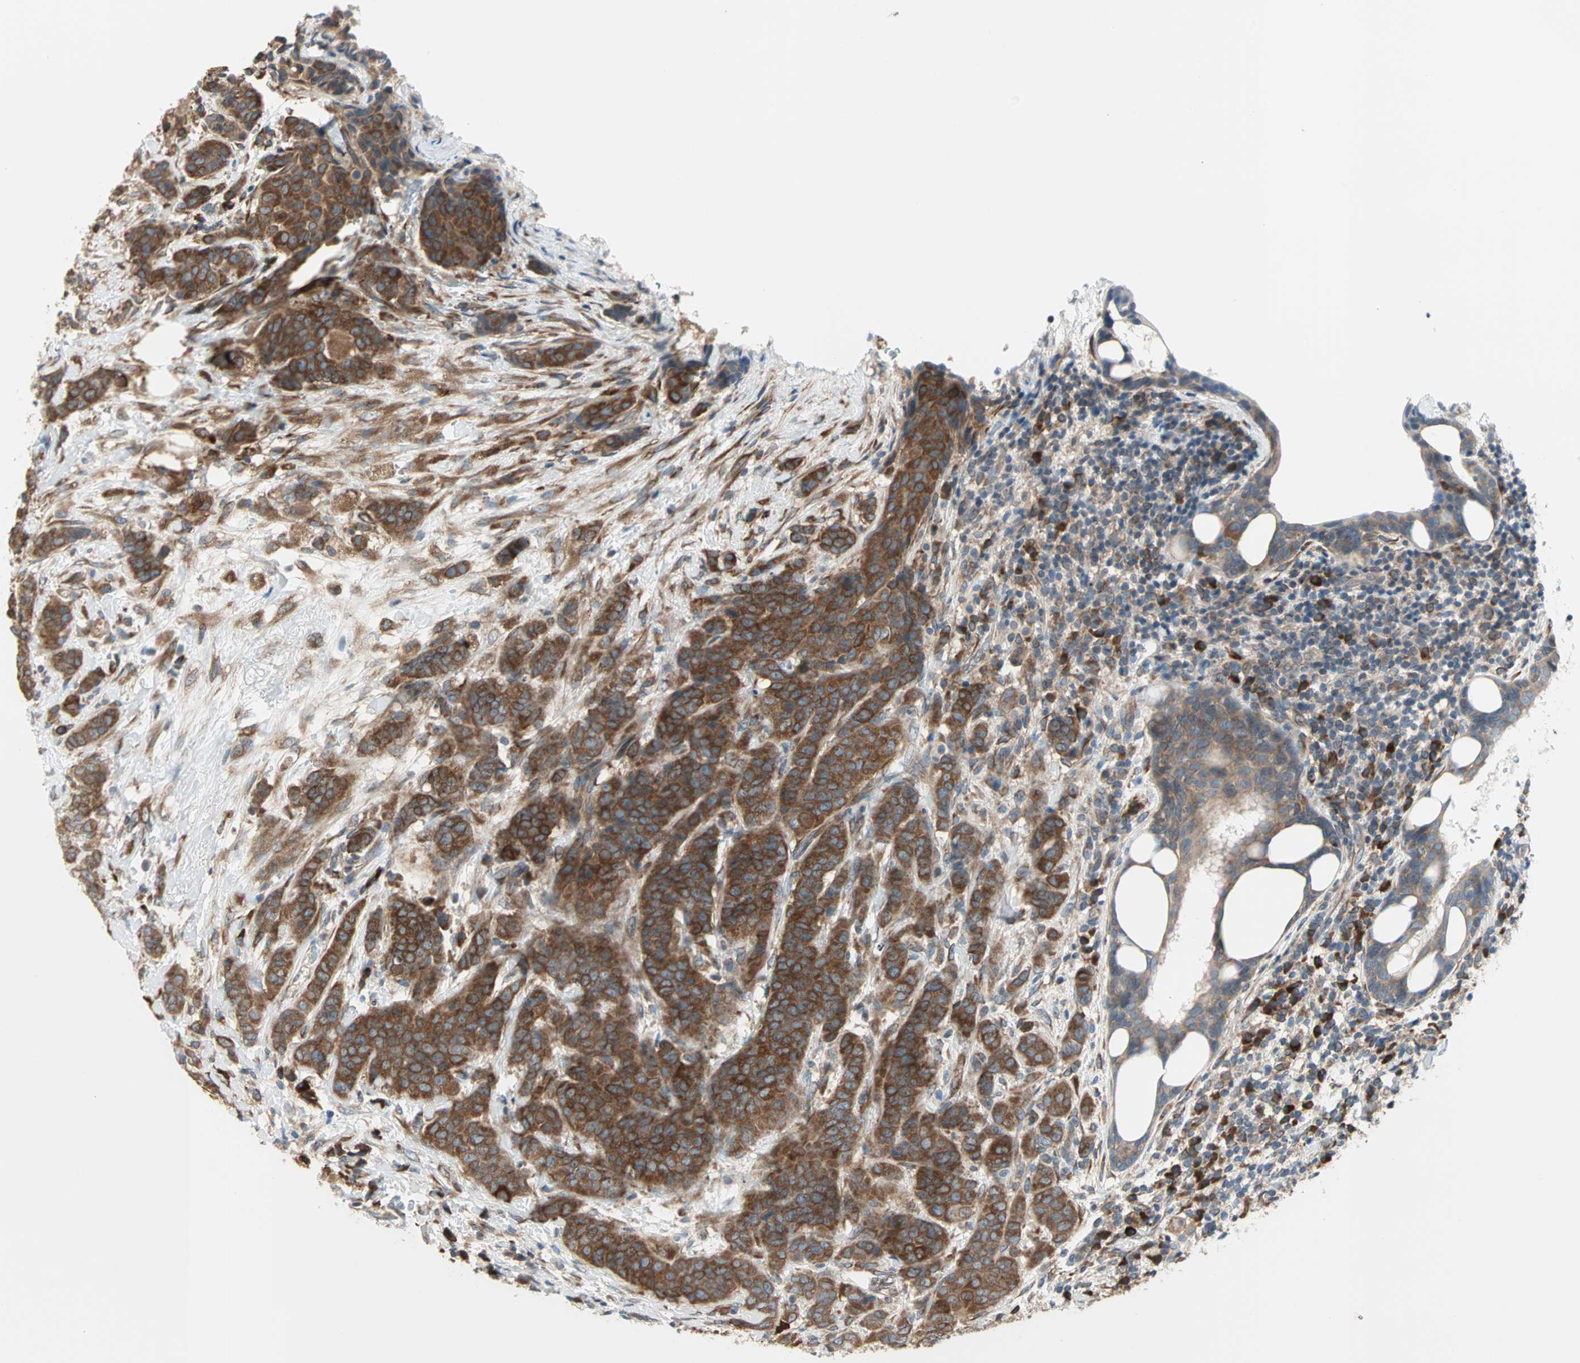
{"staining": {"intensity": "strong", "quantity": ">75%", "location": "cytoplasmic/membranous"}, "tissue": "breast cancer", "cell_type": "Tumor cells", "image_type": "cancer", "snomed": [{"axis": "morphology", "description": "Duct carcinoma"}, {"axis": "topography", "description": "Breast"}], "caption": "High-magnification brightfield microscopy of intraductal carcinoma (breast) stained with DAB (brown) and counterstained with hematoxylin (blue). tumor cells exhibit strong cytoplasmic/membranous staining is identified in about>75% of cells.", "gene": "SAR1A", "patient": {"sex": "female", "age": 40}}